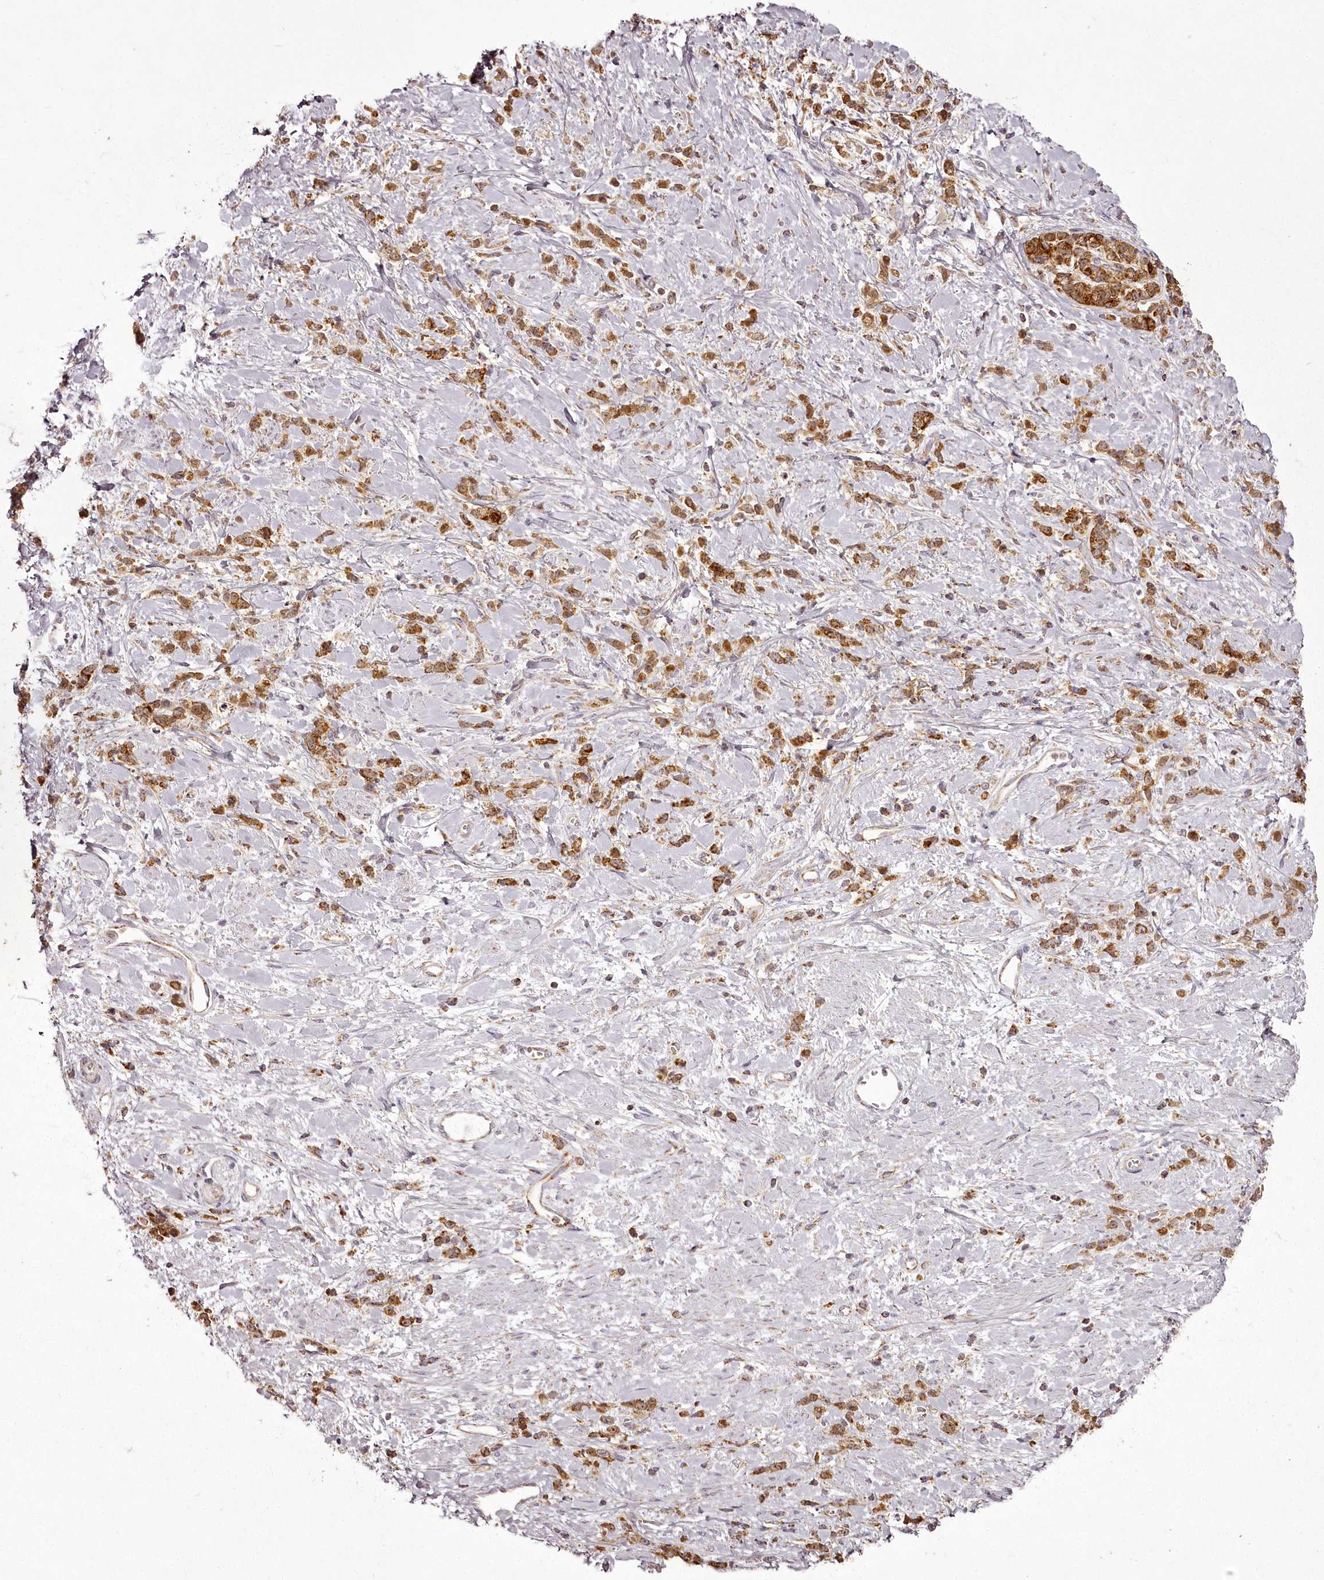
{"staining": {"intensity": "strong", "quantity": ">75%", "location": "cytoplasmic/membranous"}, "tissue": "stomach cancer", "cell_type": "Tumor cells", "image_type": "cancer", "snomed": [{"axis": "morphology", "description": "Adenocarcinoma, NOS"}, {"axis": "topography", "description": "Stomach"}], "caption": "Tumor cells show strong cytoplasmic/membranous staining in about >75% of cells in adenocarcinoma (stomach).", "gene": "CHCHD2", "patient": {"sex": "female", "age": 60}}